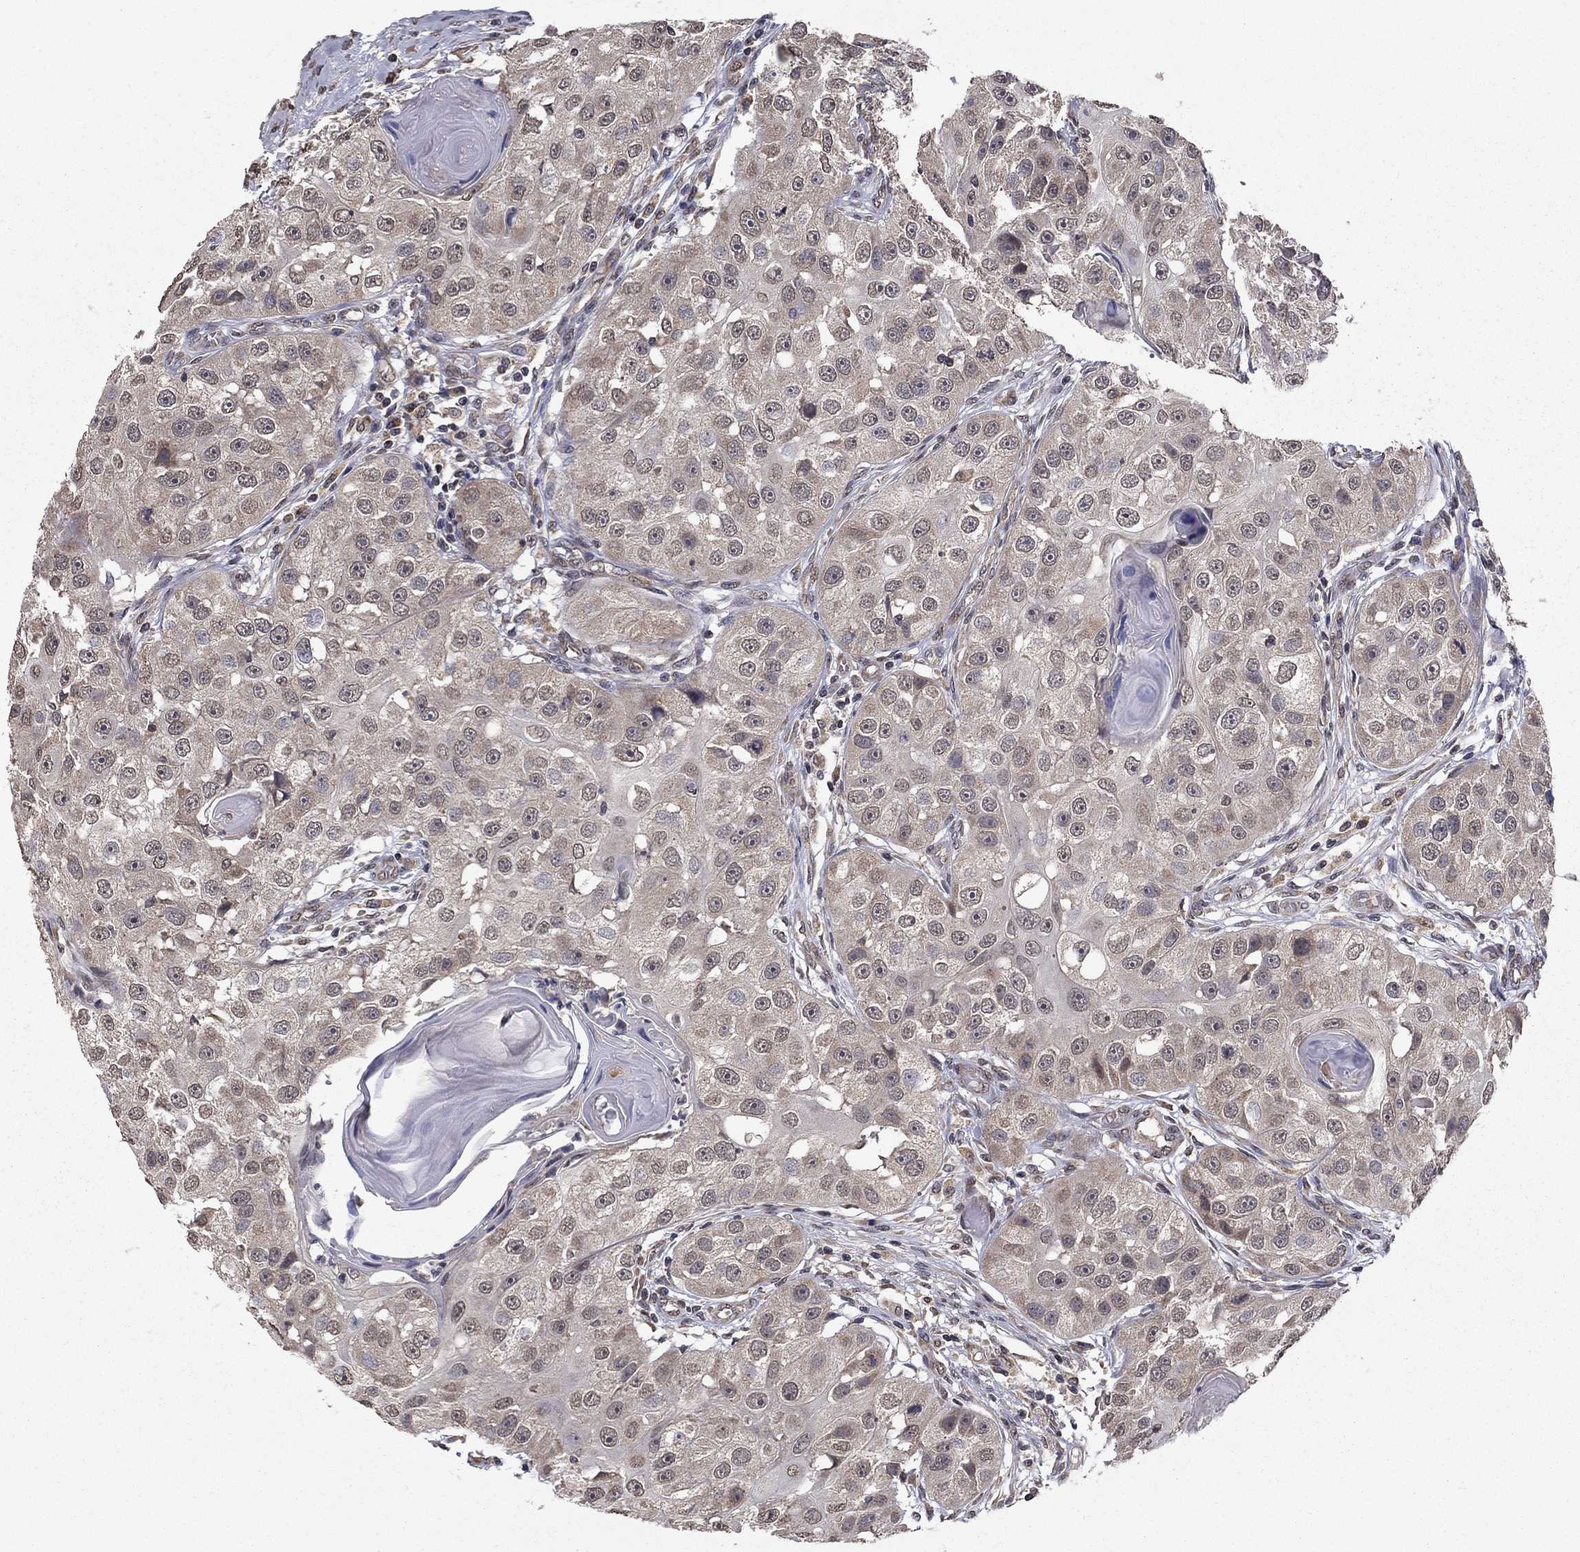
{"staining": {"intensity": "negative", "quantity": "none", "location": "none"}, "tissue": "head and neck cancer", "cell_type": "Tumor cells", "image_type": "cancer", "snomed": [{"axis": "morphology", "description": "Normal tissue, NOS"}, {"axis": "morphology", "description": "Squamous cell carcinoma, NOS"}, {"axis": "topography", "description": "Skeletal muscle"}, {"axis": "topography", "description": "Head-Neck"}], "caption": "Tumor cells are negative for brown protein staining in head and neck cancer (squamous cell carcinoma).", "gene": "SLC2A13", "patient": {"sex": "male", "age": 51}}